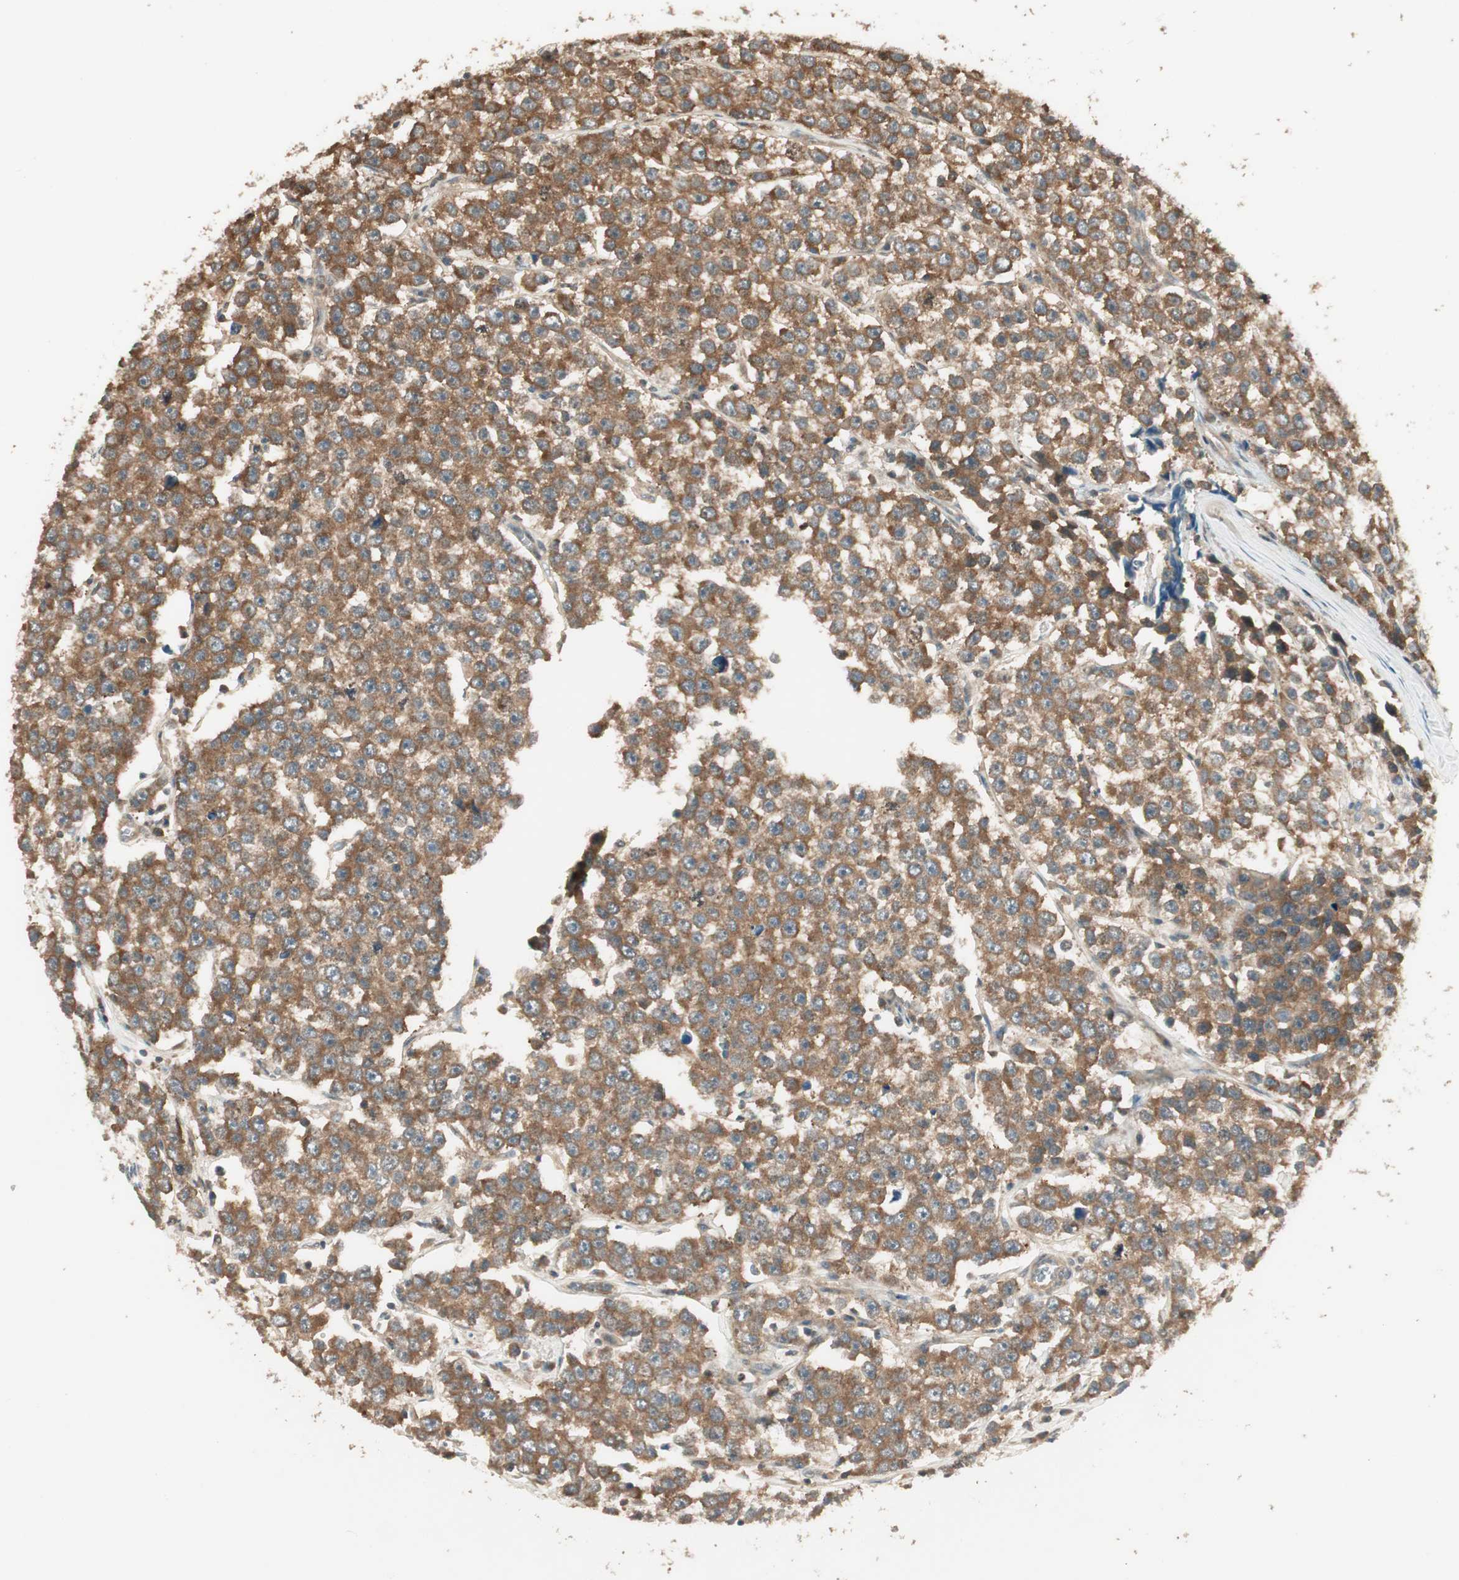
{"staining": {"intensity": "moderate", "quantity": ">75%", "location": "cytoplasmic/membranous"}, "tissue": "testis cancer", "cell_type": "Tumor cells", "image_type": "cancer", "snomed": [{"axis": "morphology", "description": "Seminoma, NOS"}, {"axis": "morphology", "description": "Carcinoma, Embryonal, NOS"}, {"axis": "topography", "description": "Testis"}], "caption": "A high-resolution photomicrograph shows IHC staining of testis cancer (embryonal carcinoma), which displays moderate cytoplasmic/membranous positivity in about >75% of tumor cells.", "gene": "CNOT4", "patient": {"sex": "male", "age": 52}}